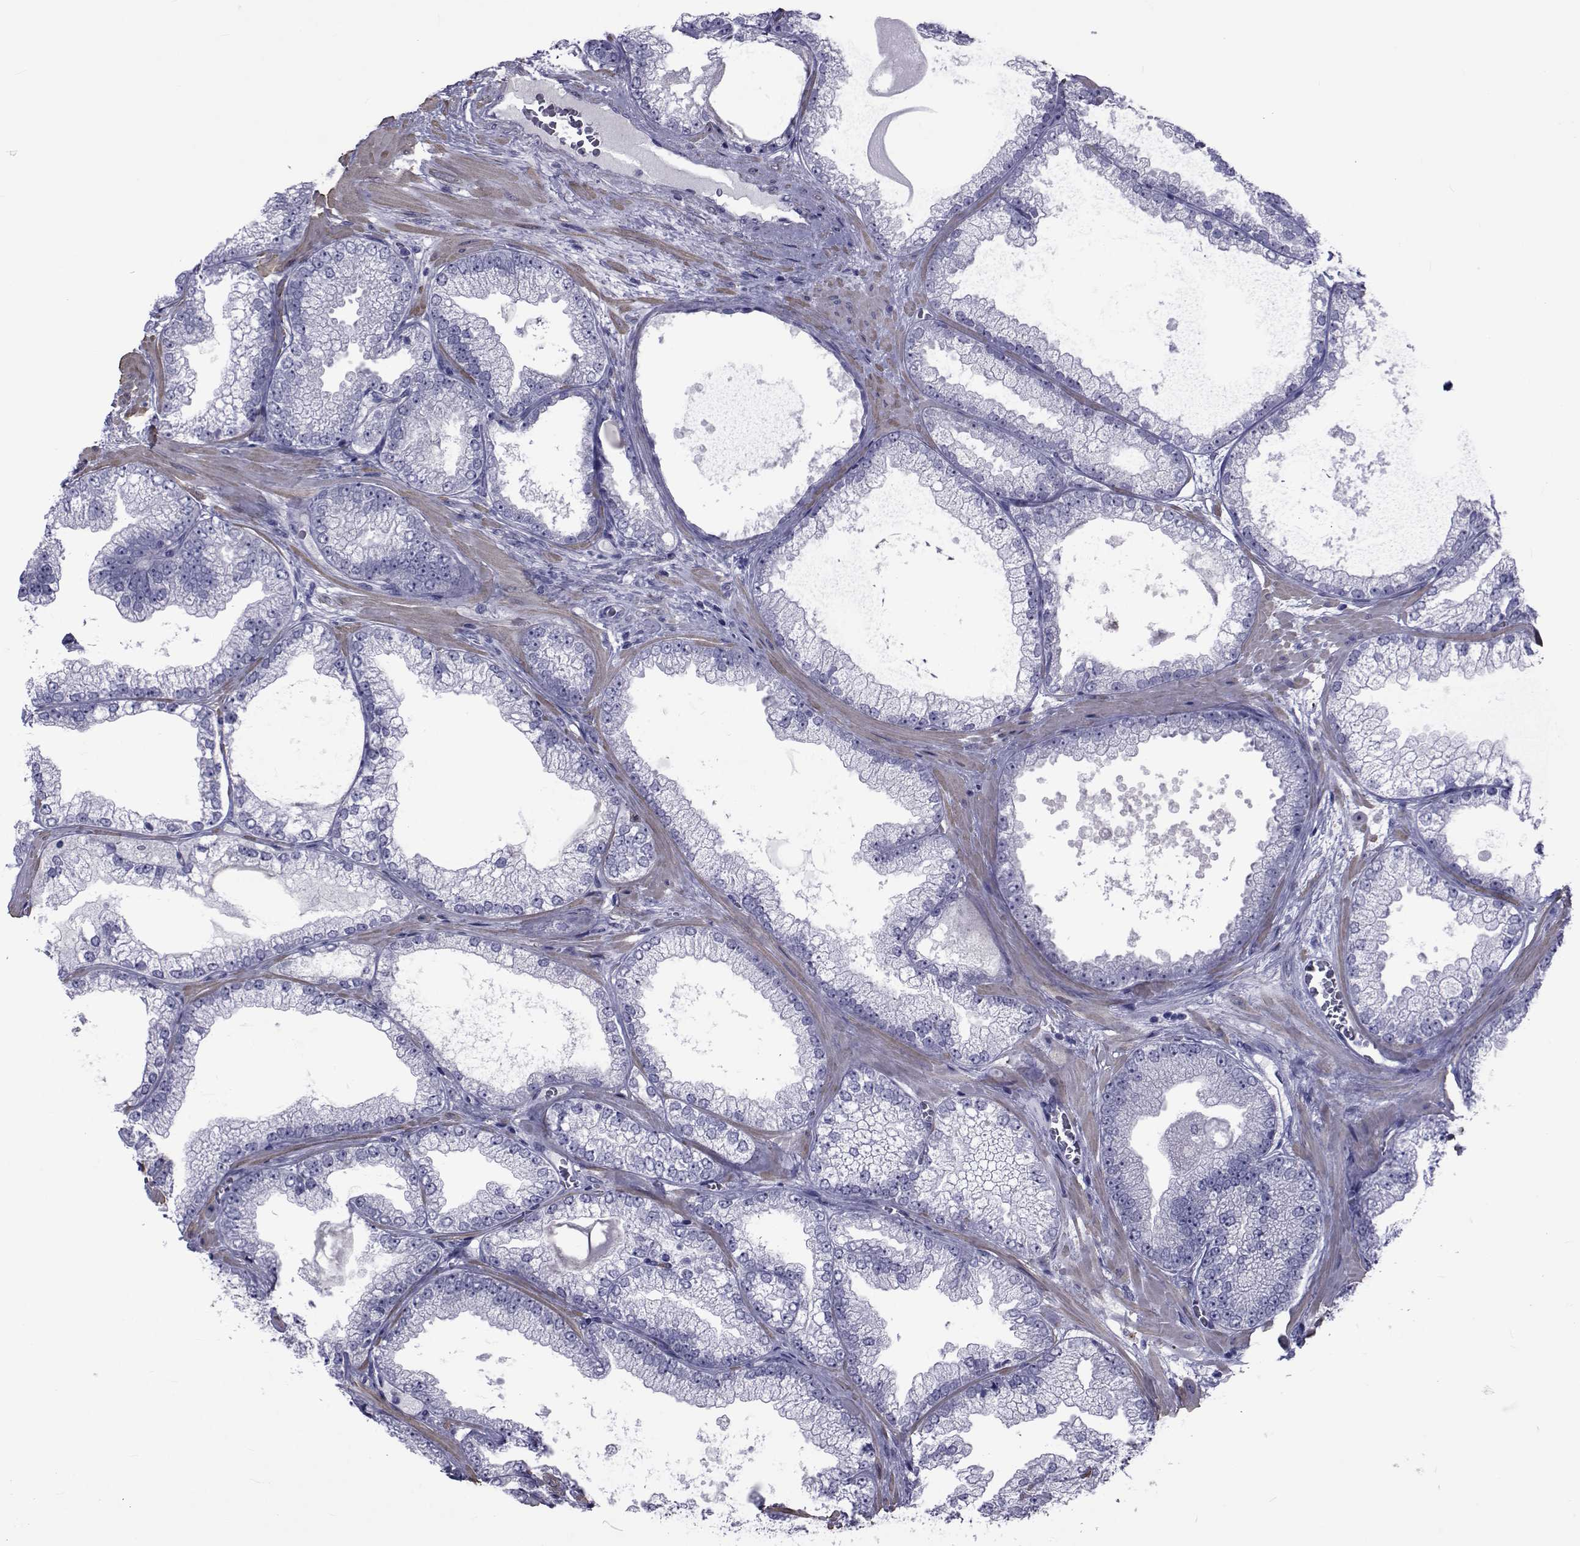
{"staining": {"intensity": "negative", "quantity": "none", "location": "none"}, "tissue": "prostate cancer", "cell_type": "Tumor cells", "image_type": "cancer", "snomed": [{"axis": "morphology", "description": "Adenocarcinoma, Low grade"}, {"axis": "topography", "description": "Prostate"}], "caption": "High power microscopy histopathology image of an immunohistochemistry (IHC) image of adenocarcinoma (low-grade) (prostate), revealing no significant staining in tumor cells.", "gene": "GKAP1", "patient": {"sex": "male", "age": 57}}